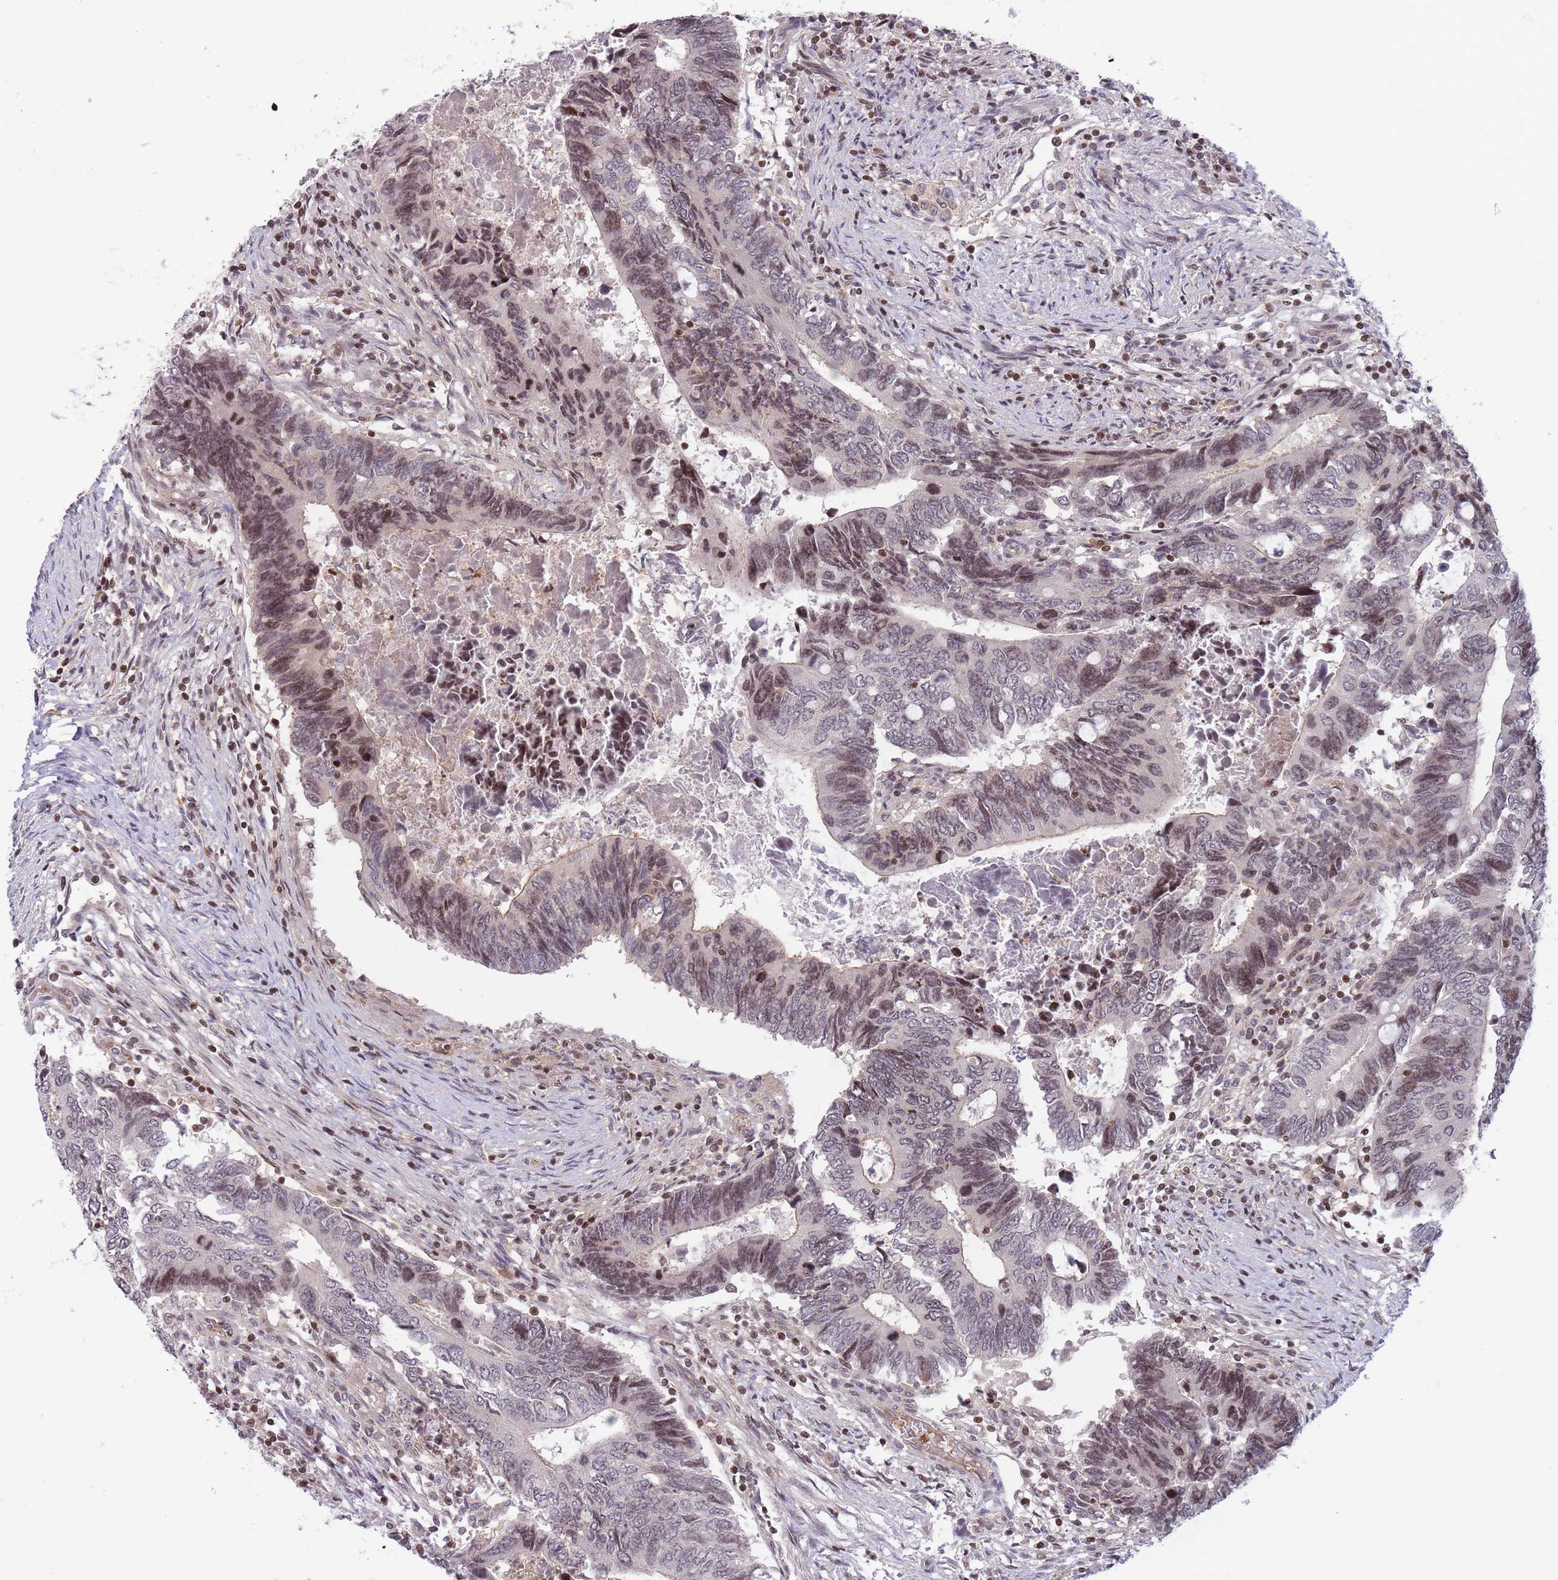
{"staining": {"intensity": "moderate", "quantity": "25%-75%", "location": "nuclear"}, "tissue": "colorectal cancer", "cell_type": "Tumor cells", "image_type": "cancer", "snomed": [{"axis": "morphology", "description": "Adenocarcinoma, NOS"}, {"axis": "topography", "description": "Colon"}], "caption": "Protein expression analysis of colorectal adenocarcinoma displays moderate nuclear positivity in about 25%-75% of tumor cells.", "gene": "SLC35F5", "patient": {"sex": "male", "age": 87}}